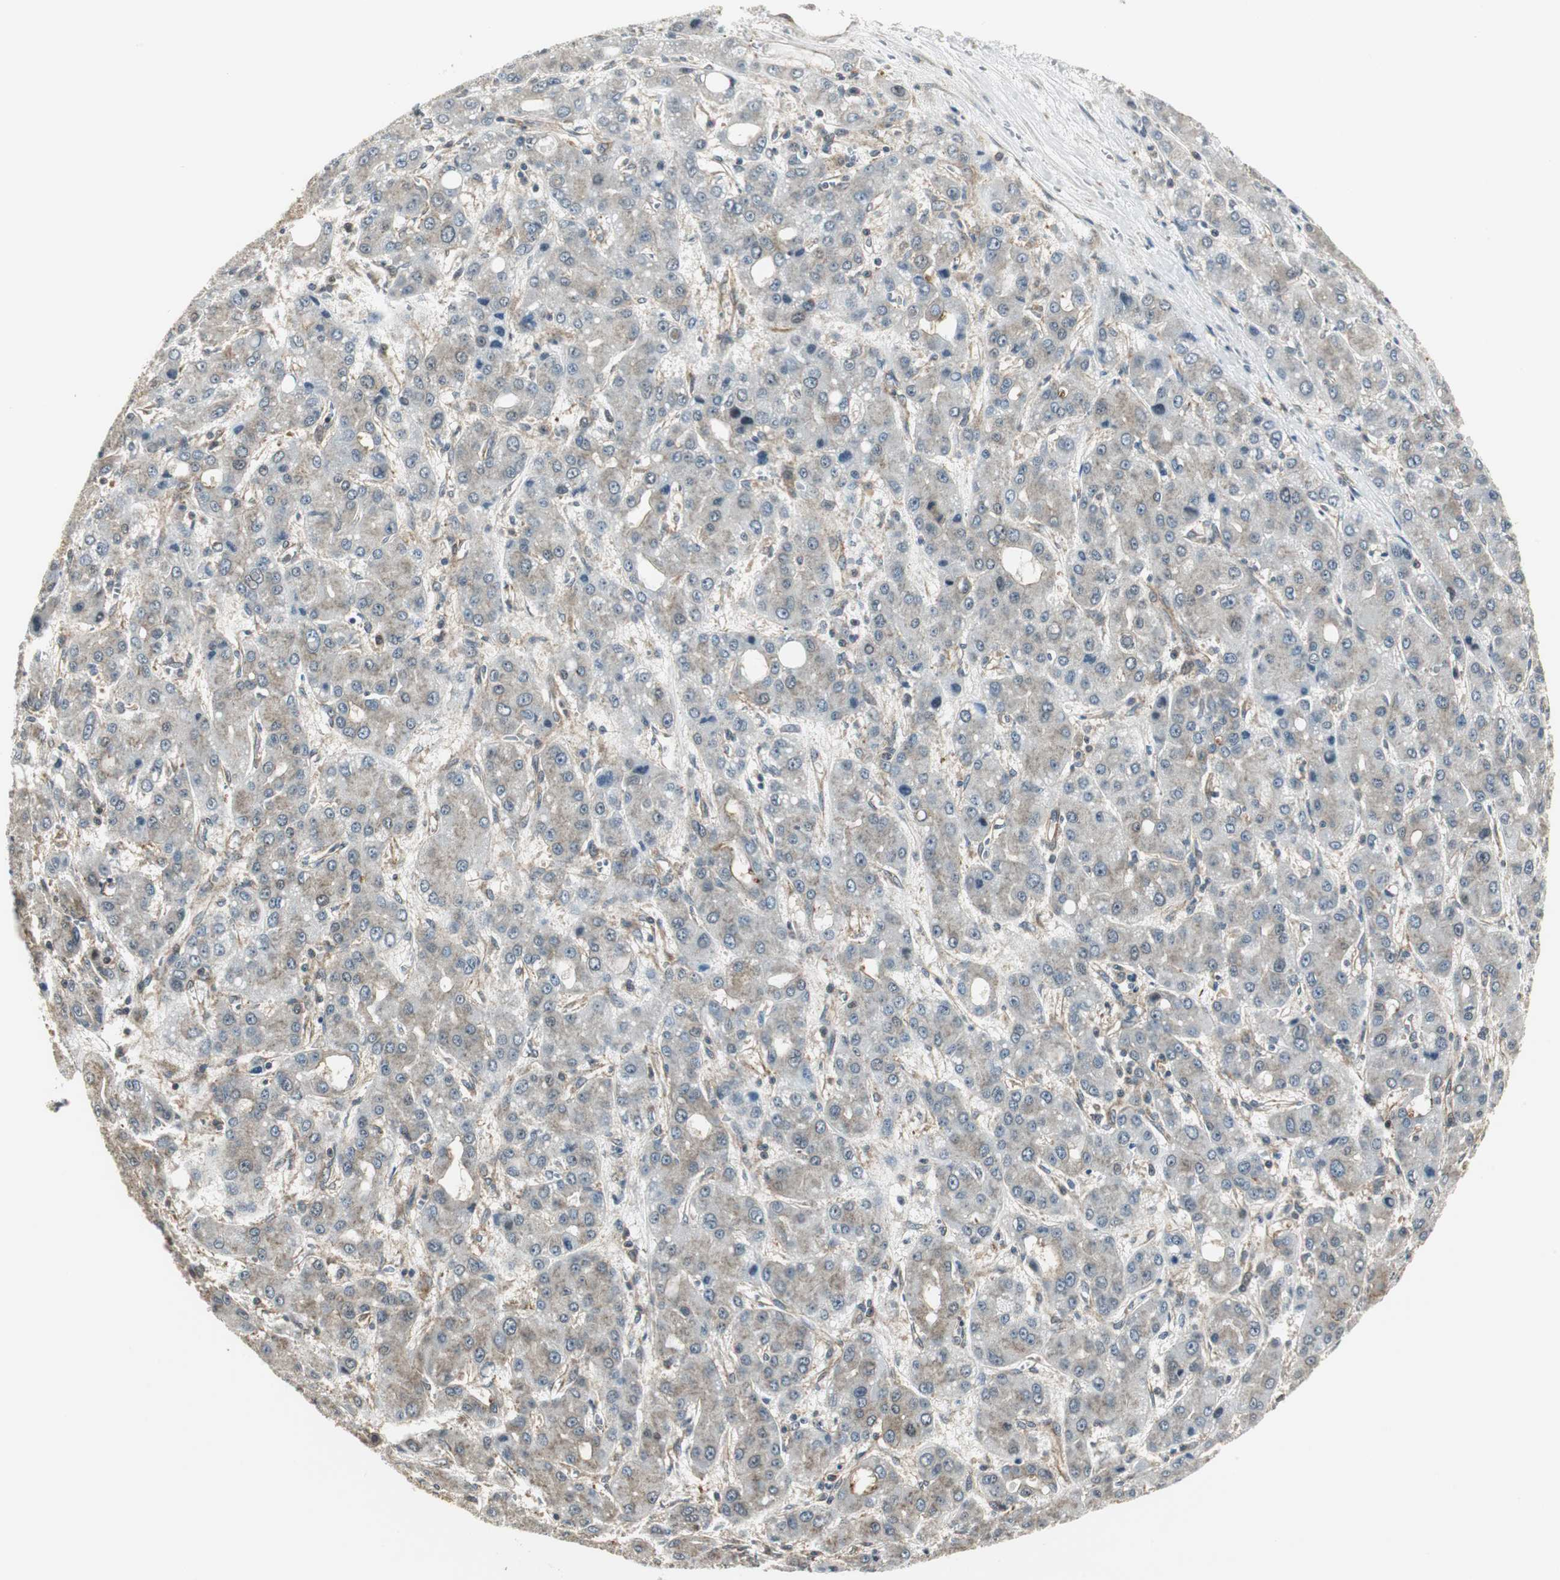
{"staining": {"intensity": "weak", "quantity": ">75%", "location": "cytoplasmic/membranous"}, "tissue": "liver cancer", "cell_type": "Tumor cells", "image_type": "cancer", "snomed": [{"axis": "morphology", "description": "Carcinoma, Hepatocellular, NOS"}, {"axis": "topography", "description": "Liver"}], "caption": "Human liver cancer (hepatocellular carcinoma) stained for a protein (brown) reveals weak cytoplasmic/membranous positive staining in about >75% of tumor cells.", "gene": "CCT5", "patient": {"sex": "male", "age": 55}}